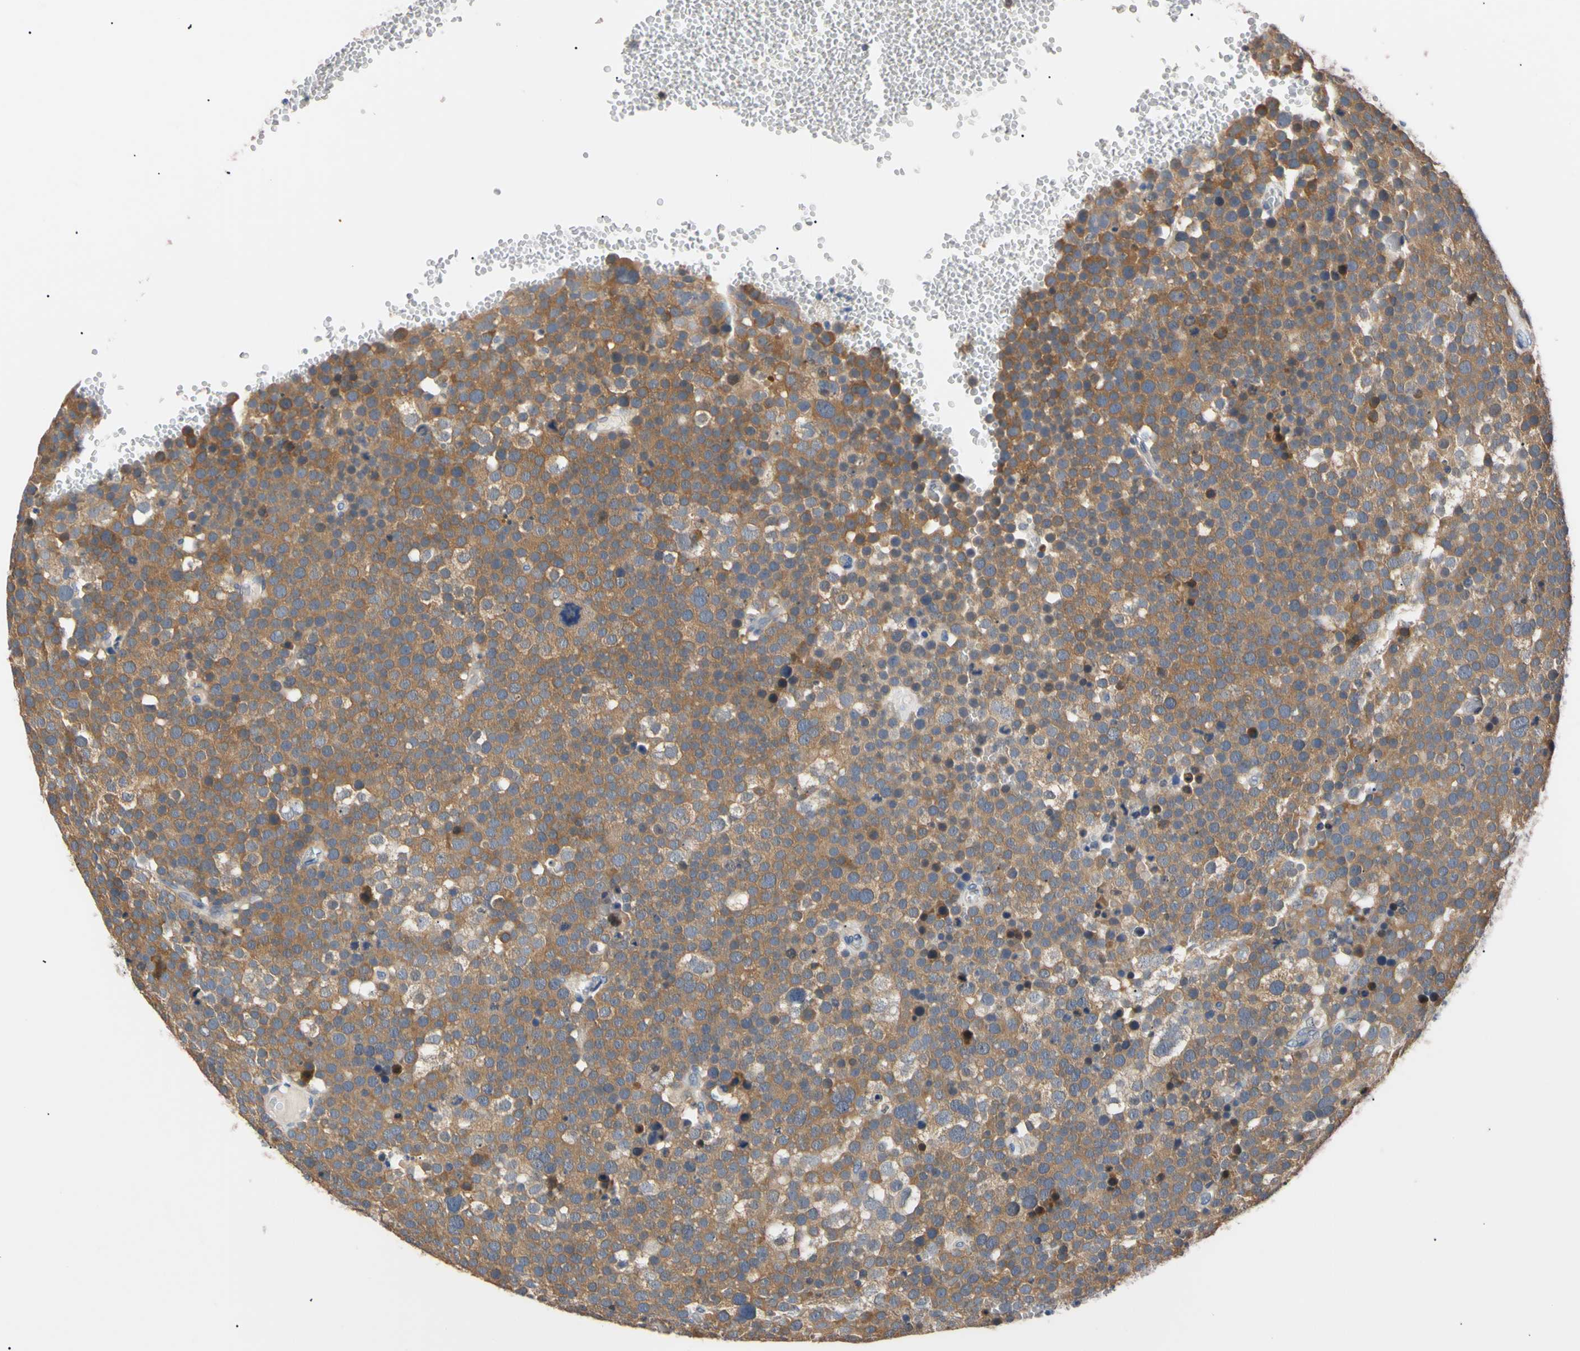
{"staining": {"intensity": "moderate", "quantity": ">75%", "location": "cytoplasmic/membranous"}, "tissue": "testis cancer", "cell_type": "Tumor cells", "image_type": "cancer", "snomed": [{"axis": "morphology", "description": "Seminoma, NOS"}, {"axis": "topography", "description": "Testis"}], "caption": "Protein staining shows moderate cytoplasmic/membranous expression in about >75% of tumor cells in testis cancer (seminoma).", "gene": "RARS1", "patient": {"sex": "male", "age": 71}}